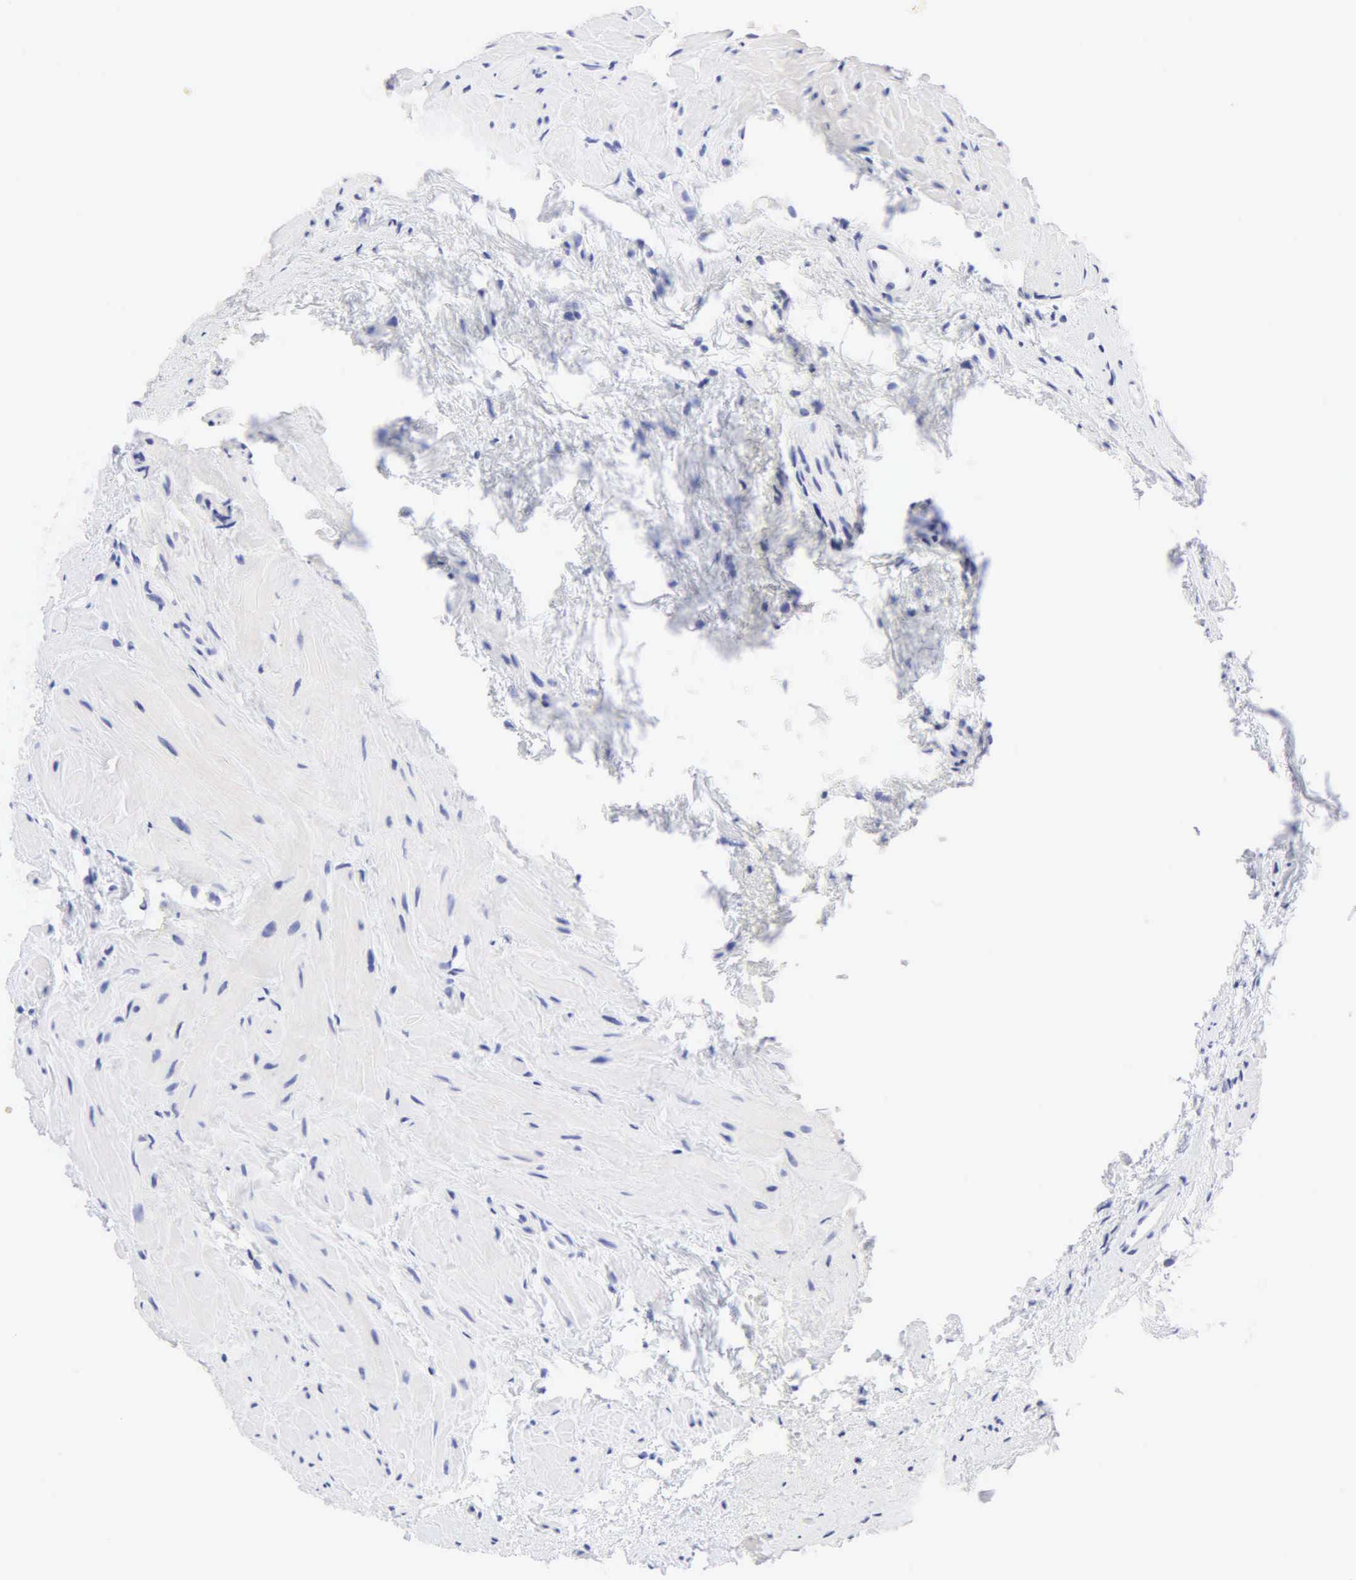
{"staining": {"intensity": "negative", "quantity": "none", "location": "none"}, "tissue": "epididymis", "cell_type": "Glandular cells", "image_type": "normal", "snomed": [{"axis": "morphology", "description": "Normal tissue, NOS"}, {"axis": "topography", "description": "Epididymis"}], "caption": "Immunohistochemical staining of unremarkable human epididymis demonstrates no significant staining in glandular cells.", "gene": "NKX2", "patient": {"sex": "male", "age": 74}}